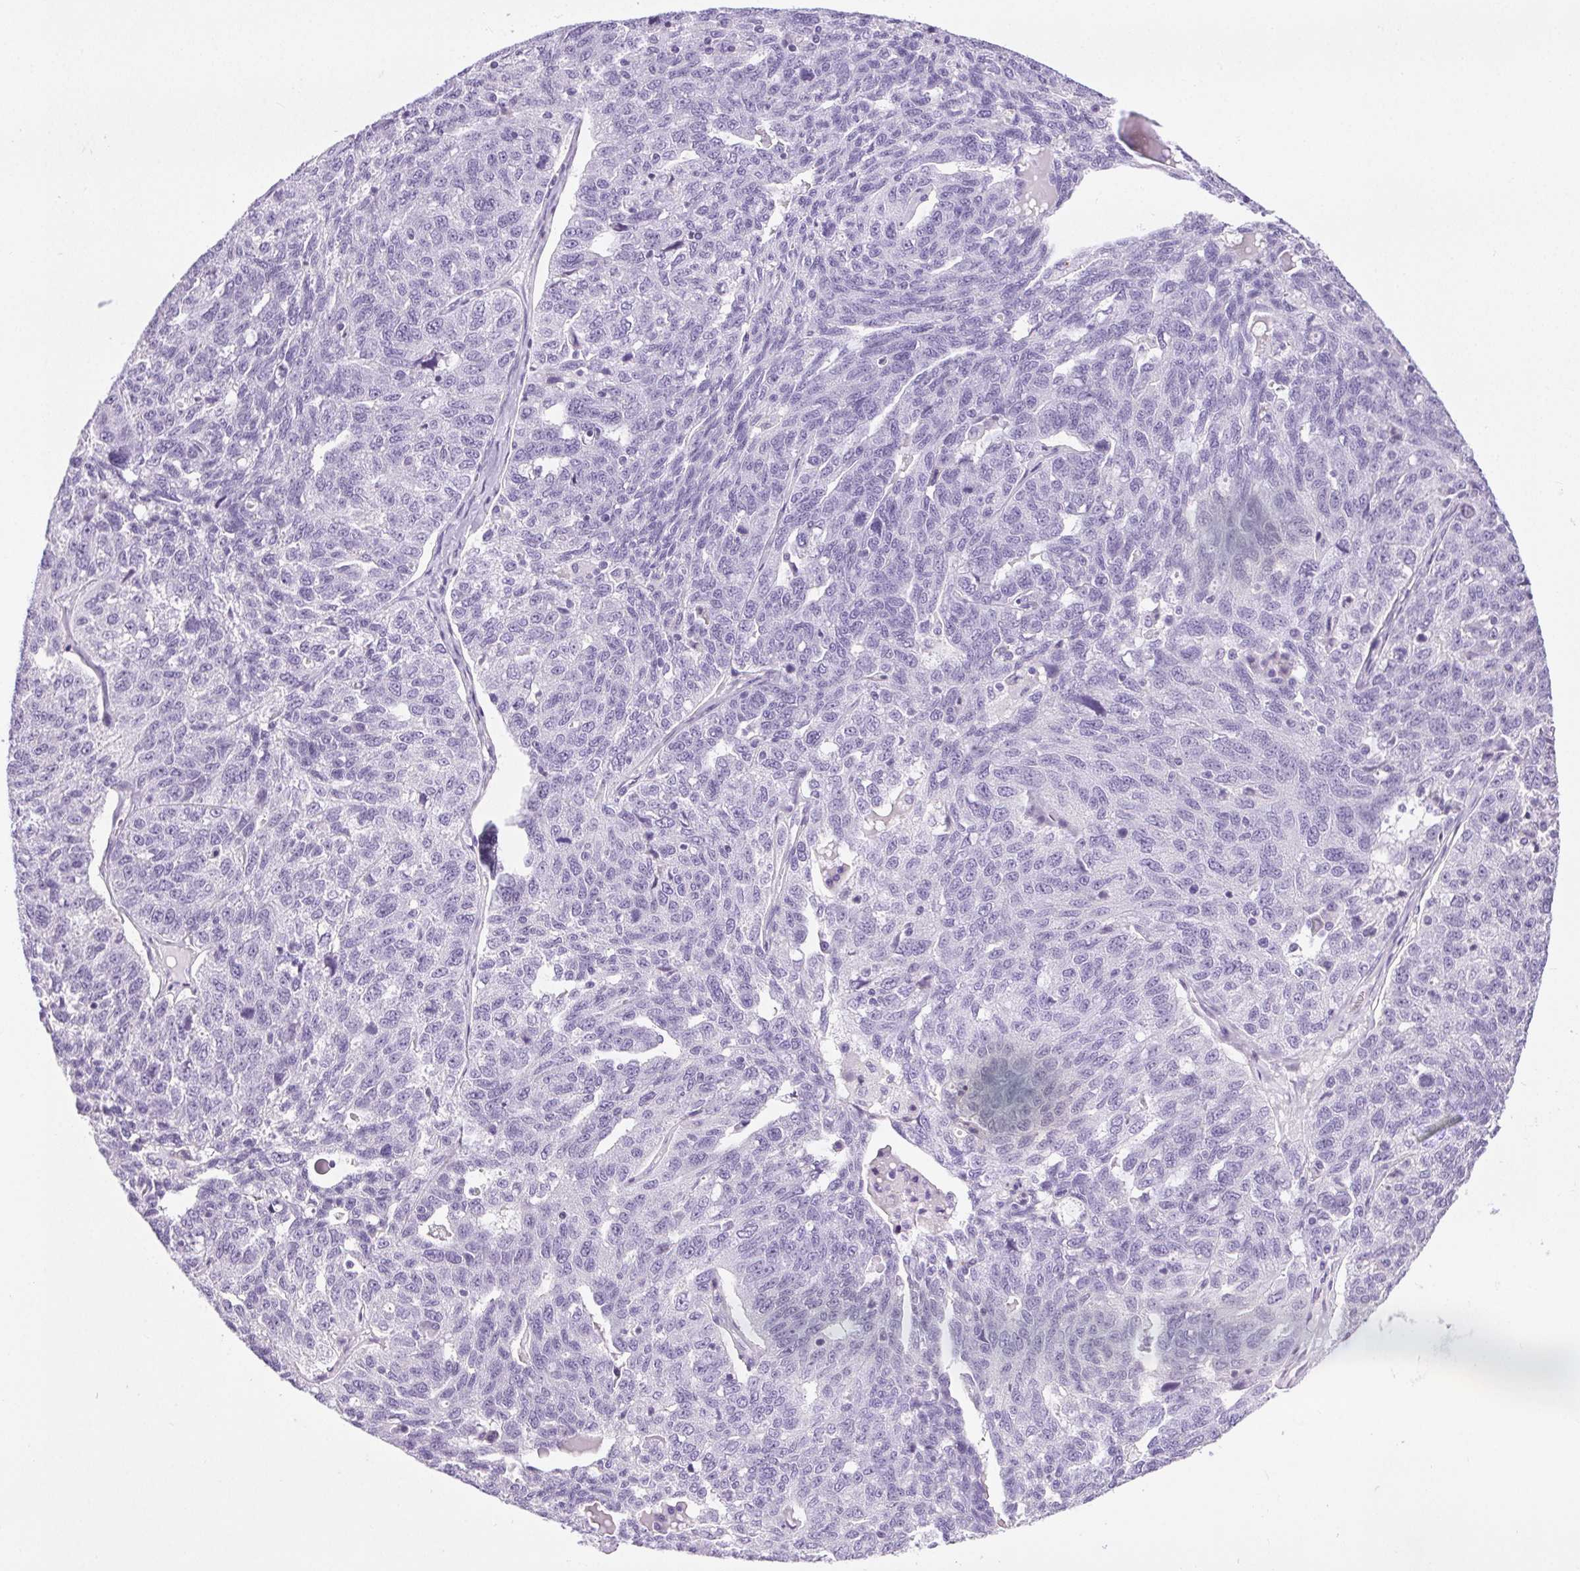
{"staining": {"intensity": "negative", "quantity": "none", "location": "none"}, "tissue": "ovarian cancer", "cell_type": "Tumor cells", "image_type": "cancer", "snomed": [{"axis": "morphology", "description": "Cystadenocarcinoma, serous, NOS"}, {"axis": "topography", "description": "Ovary"}], "caption": "High power microscopy photomicrograph of an immunohistochemistry (IHC) micrograph of ovarian cancer (serous cystadenocarcinoma), revealing no significant staining in tumor cells.", "gene": "C20orf85", "patient": {"sex": "female", "age": 71}}